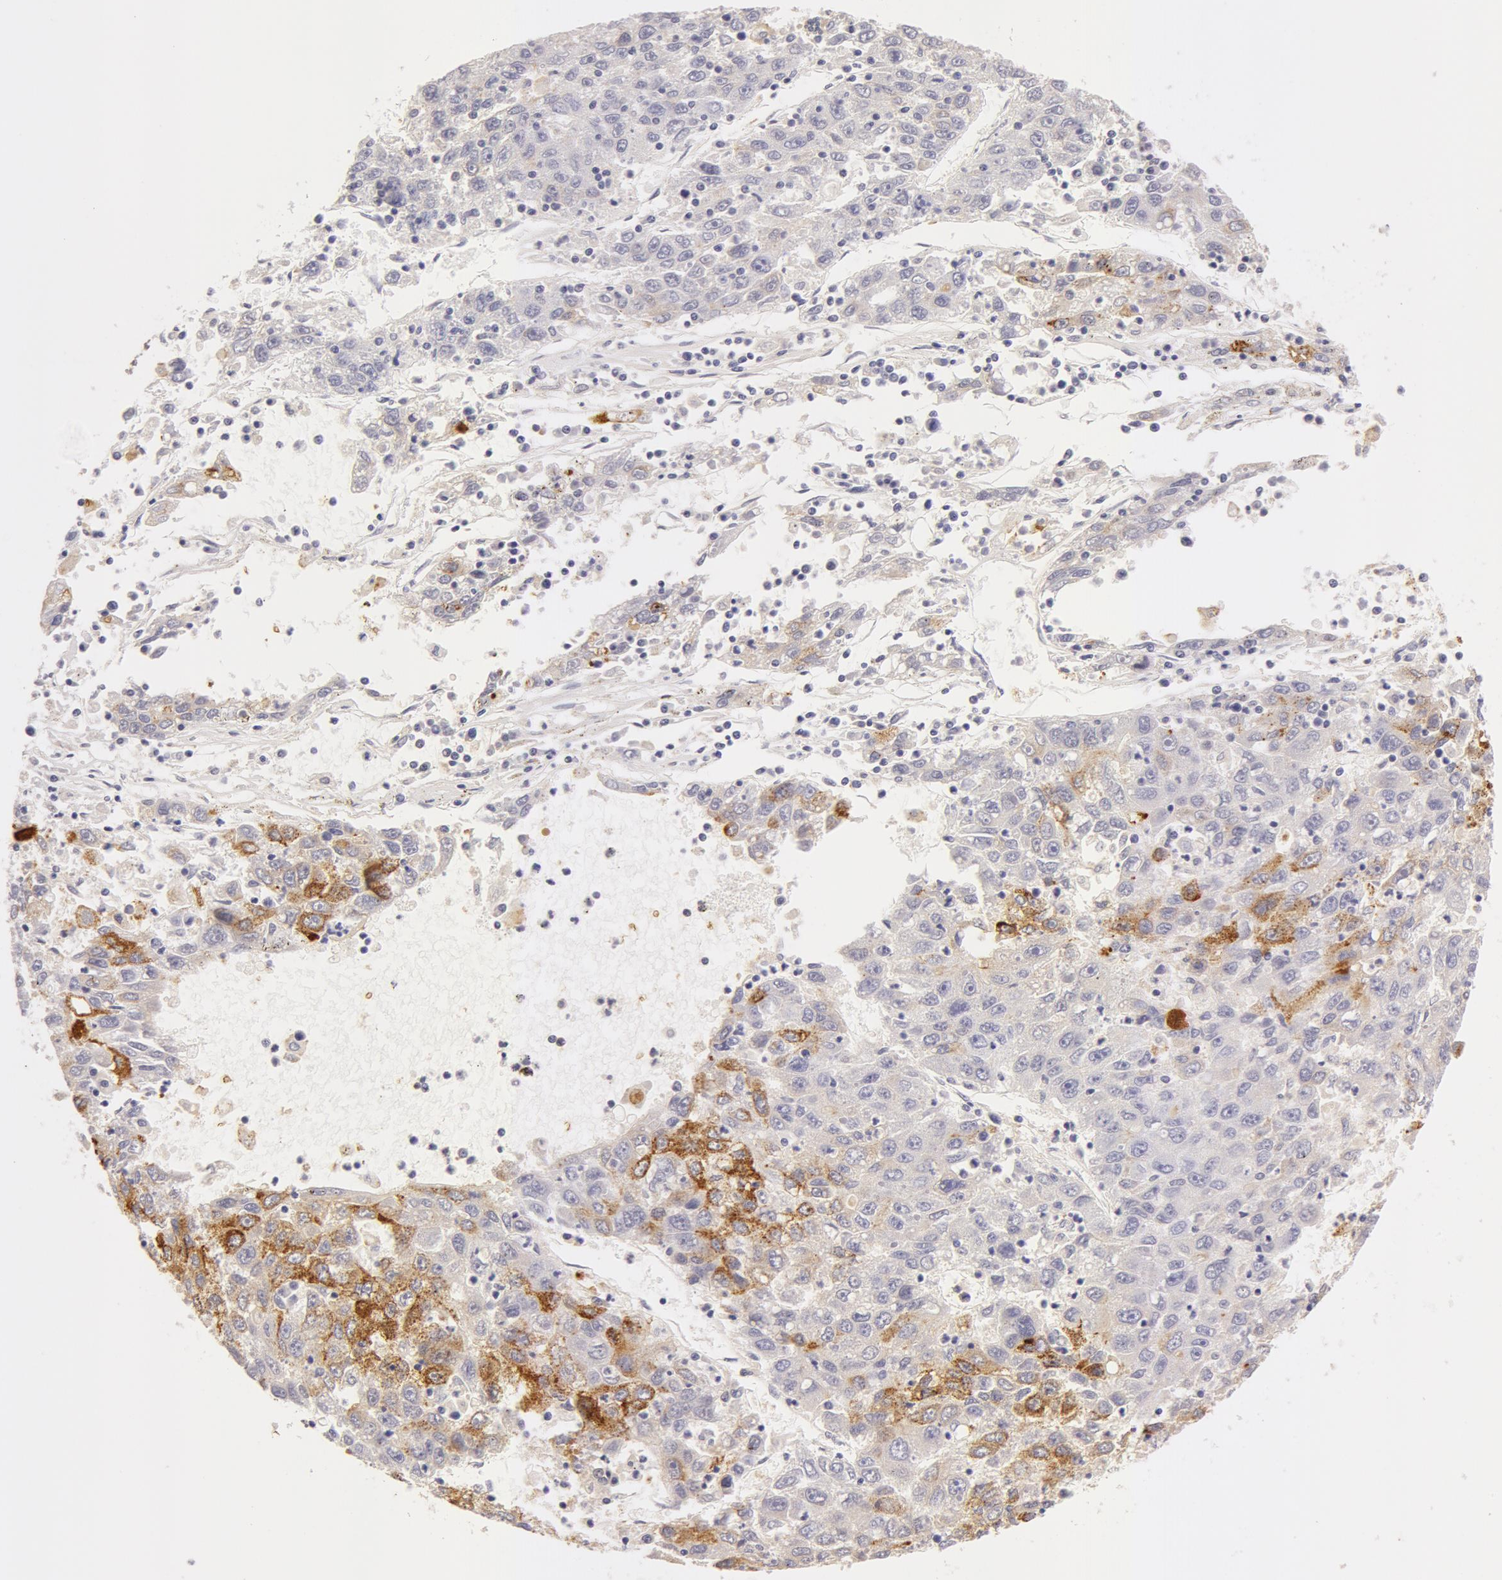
{"staining": {"intensity": "weak", "quantity": "<25%", "location": "cytoplasmic/membranous"}, "tissue": "liver cancer", "cell_type": "Tumor cells", "image_type": "cancer", "snomed": [{"axis": "morphology", "description": "Carcinoma, Hepatocellular, NOS"}, {"axis": "topography", "description": "Liver"}], "caption": "Protein analysis of hepatocellular carcinoma (liver) exhibits no significant expression in tumor cells.", "gene": "AHSG", "patient": {"sex": "male", "age": 49}}